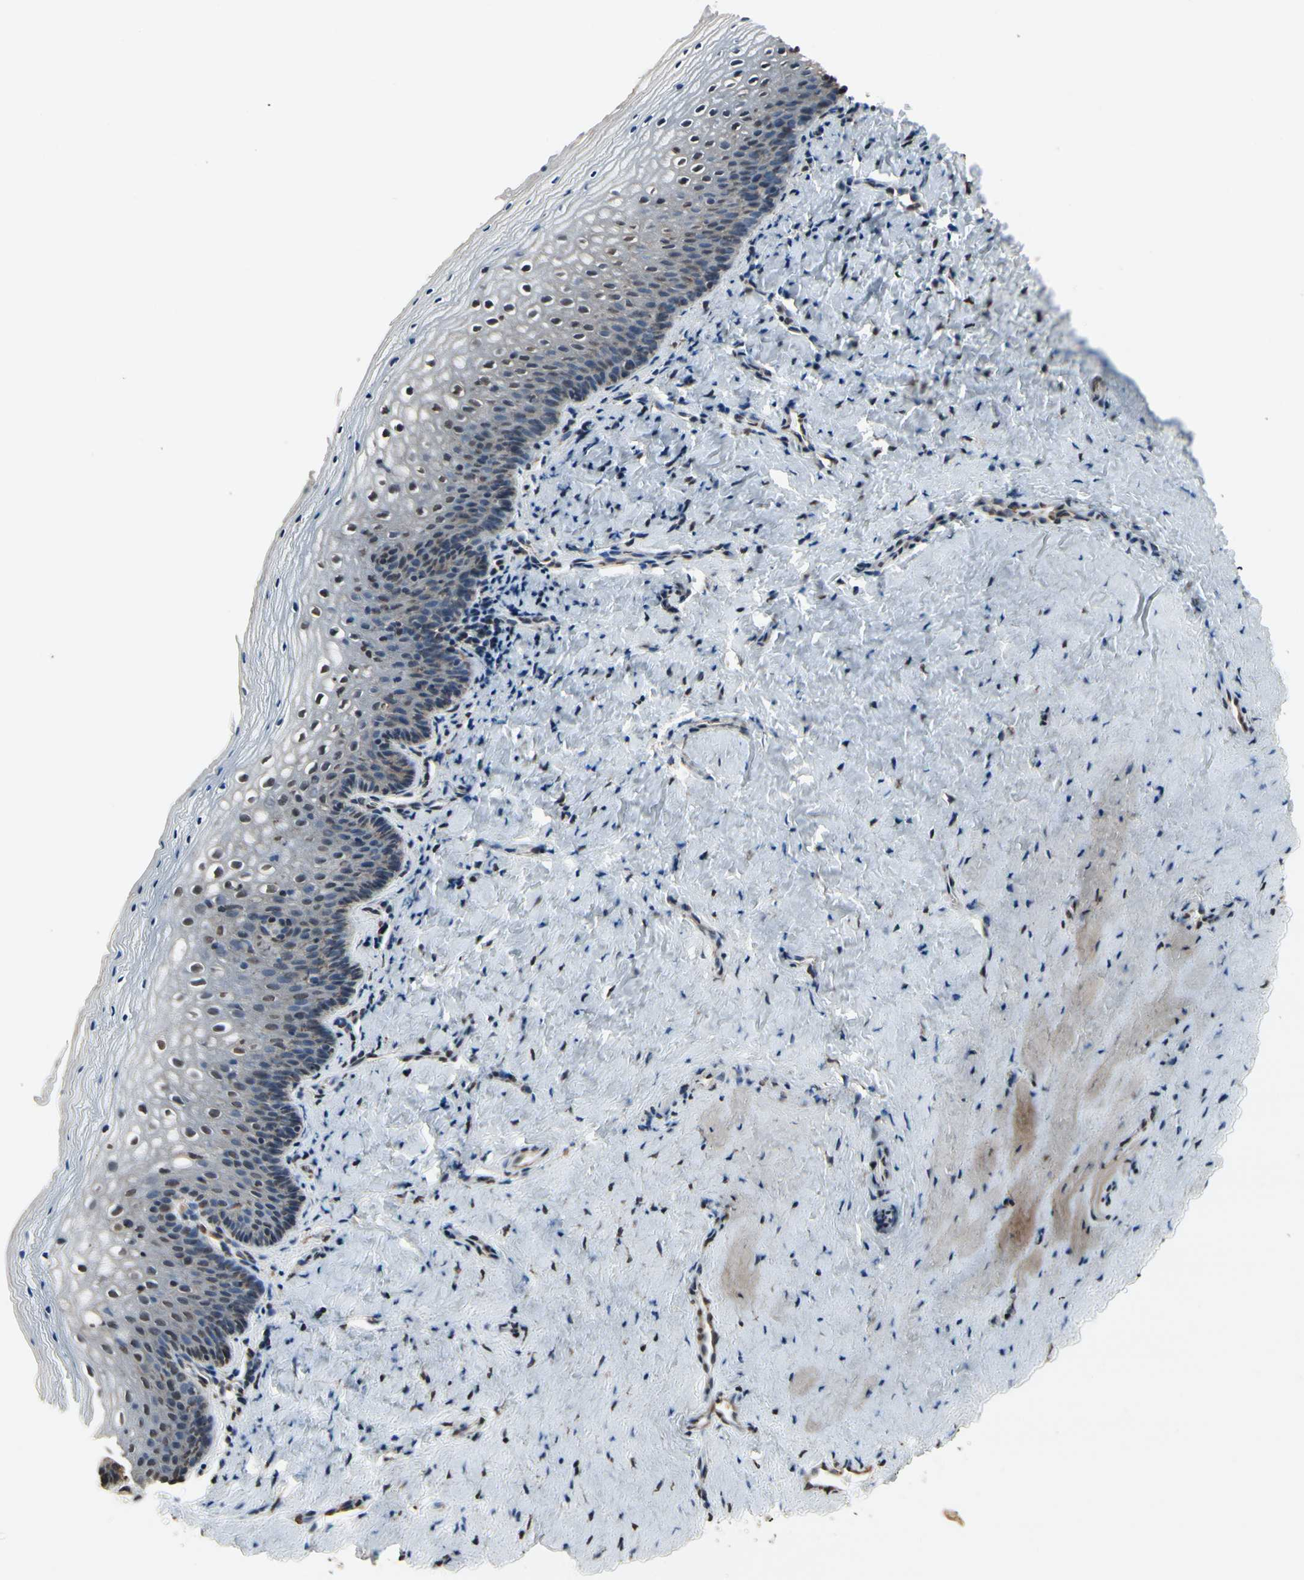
{"staining": {"intensity": "moderate", "quantity": "25%-75%", "location": "nuclear"}, "tissue": "vagina", "cell_type": "Squamous epithelial cells", "image_type": "normal", "snomed": [{"axis": "morphology", "description": "Normal tissue, NOS"}, {"axis": "topography", "description": "Vagina"}], "caption": "Squamous epithelial cells reveal medium levels of moderate nuclear positivity in about 25%-75% of cells in normal vagina.", "gene": "HIPK2", "patient": {"sex": "female", "age": 46}}